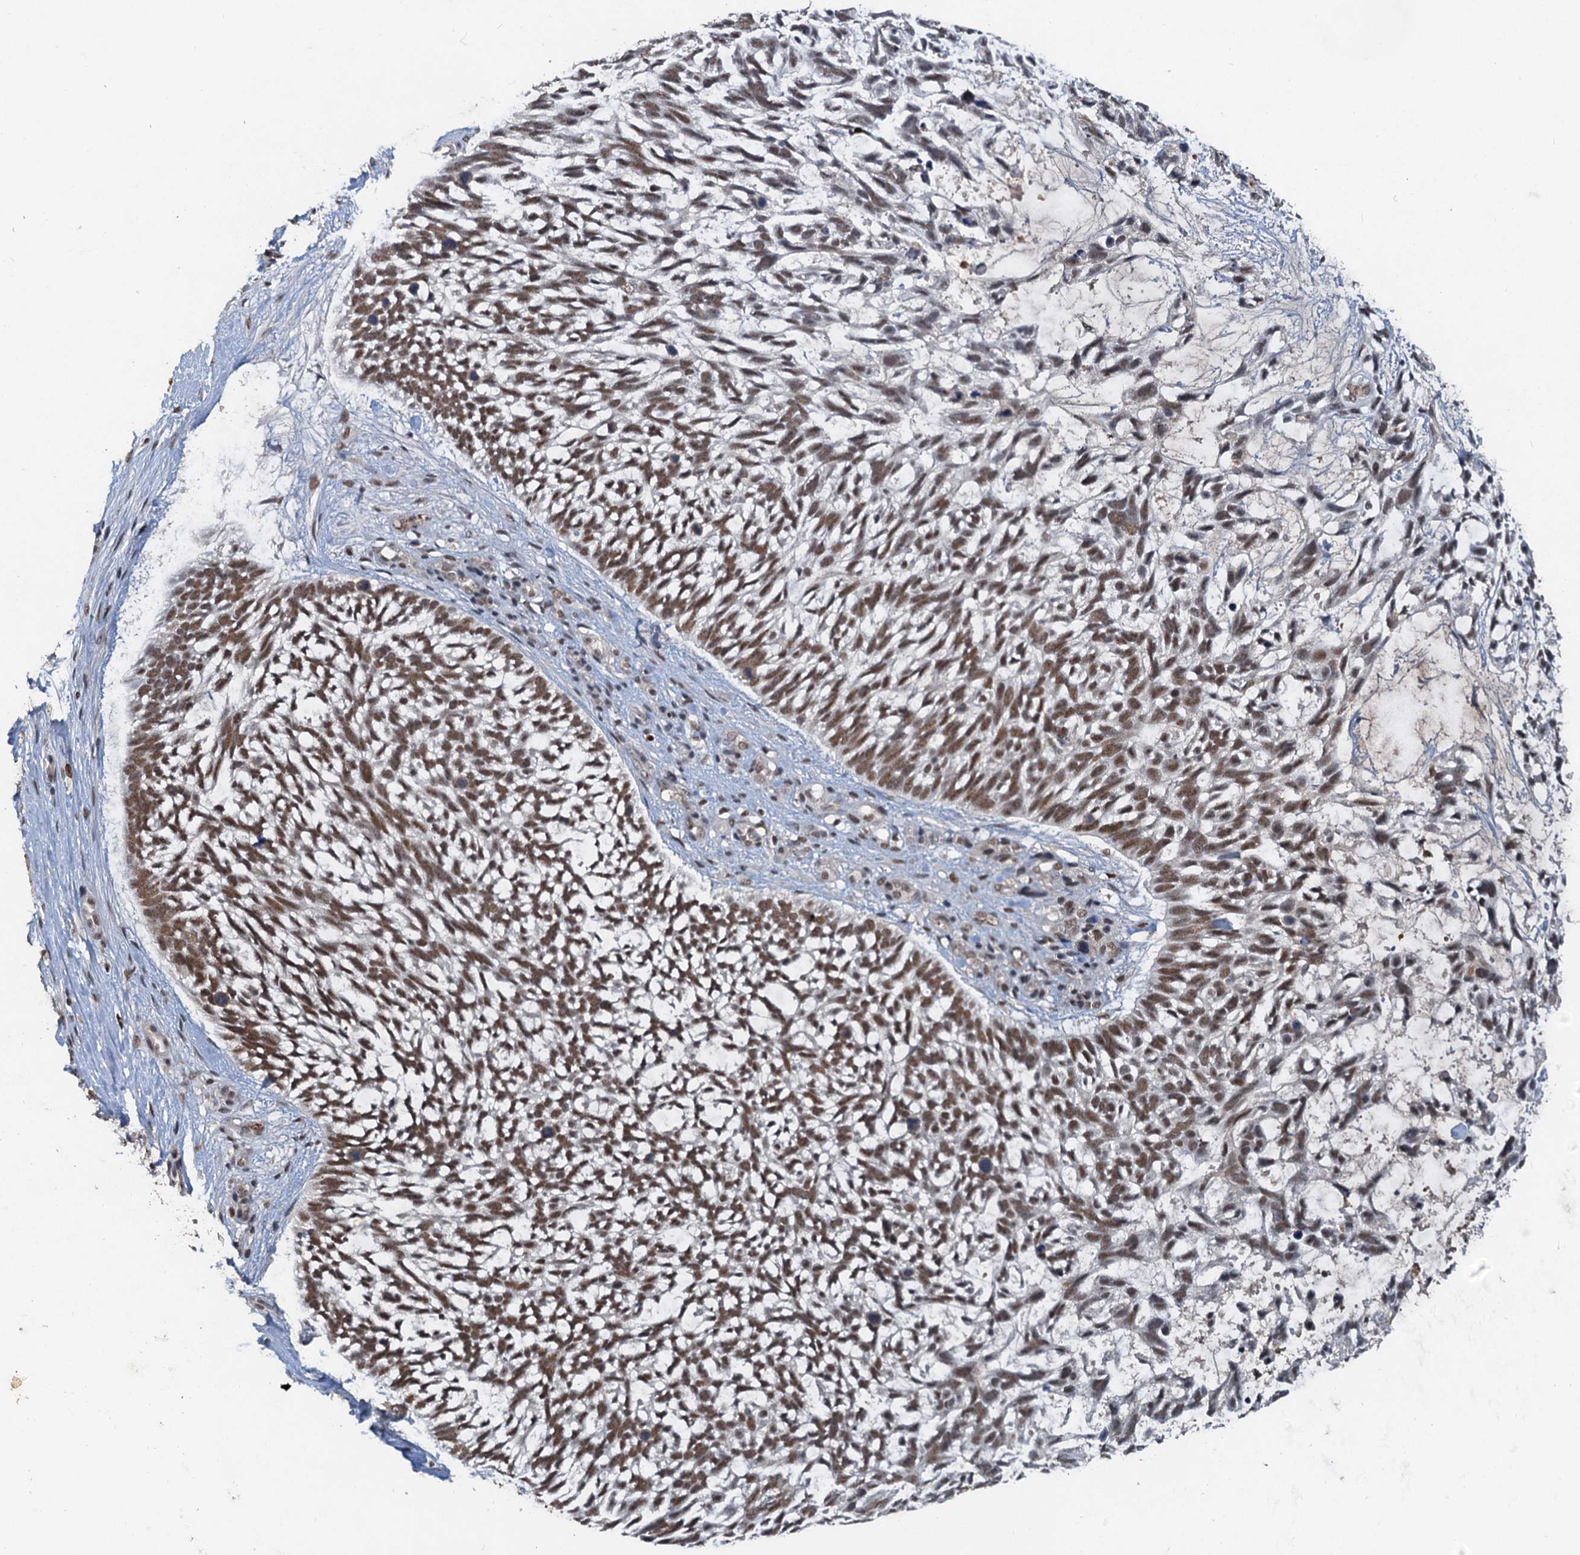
{"staining": {"intensity": "moderate", "quantity": ">75%", "location": "nuclear"}, "tissue": "skin cancer", "cell_type": "Tumor cells", "image_type": "cancer", "snomed": [{"axis": "morphology", "description": "Basal cell carcinoma"}, {"axis": "topography", "description": "Skin"}], "caption": "Protein analysis of skin basal cell carcinoma tissue reveals moderate nuclear expression in approximately >75% of tumor cells.", "gene": "CSTF3", "patient": {"sex": "male", "age": 88}}